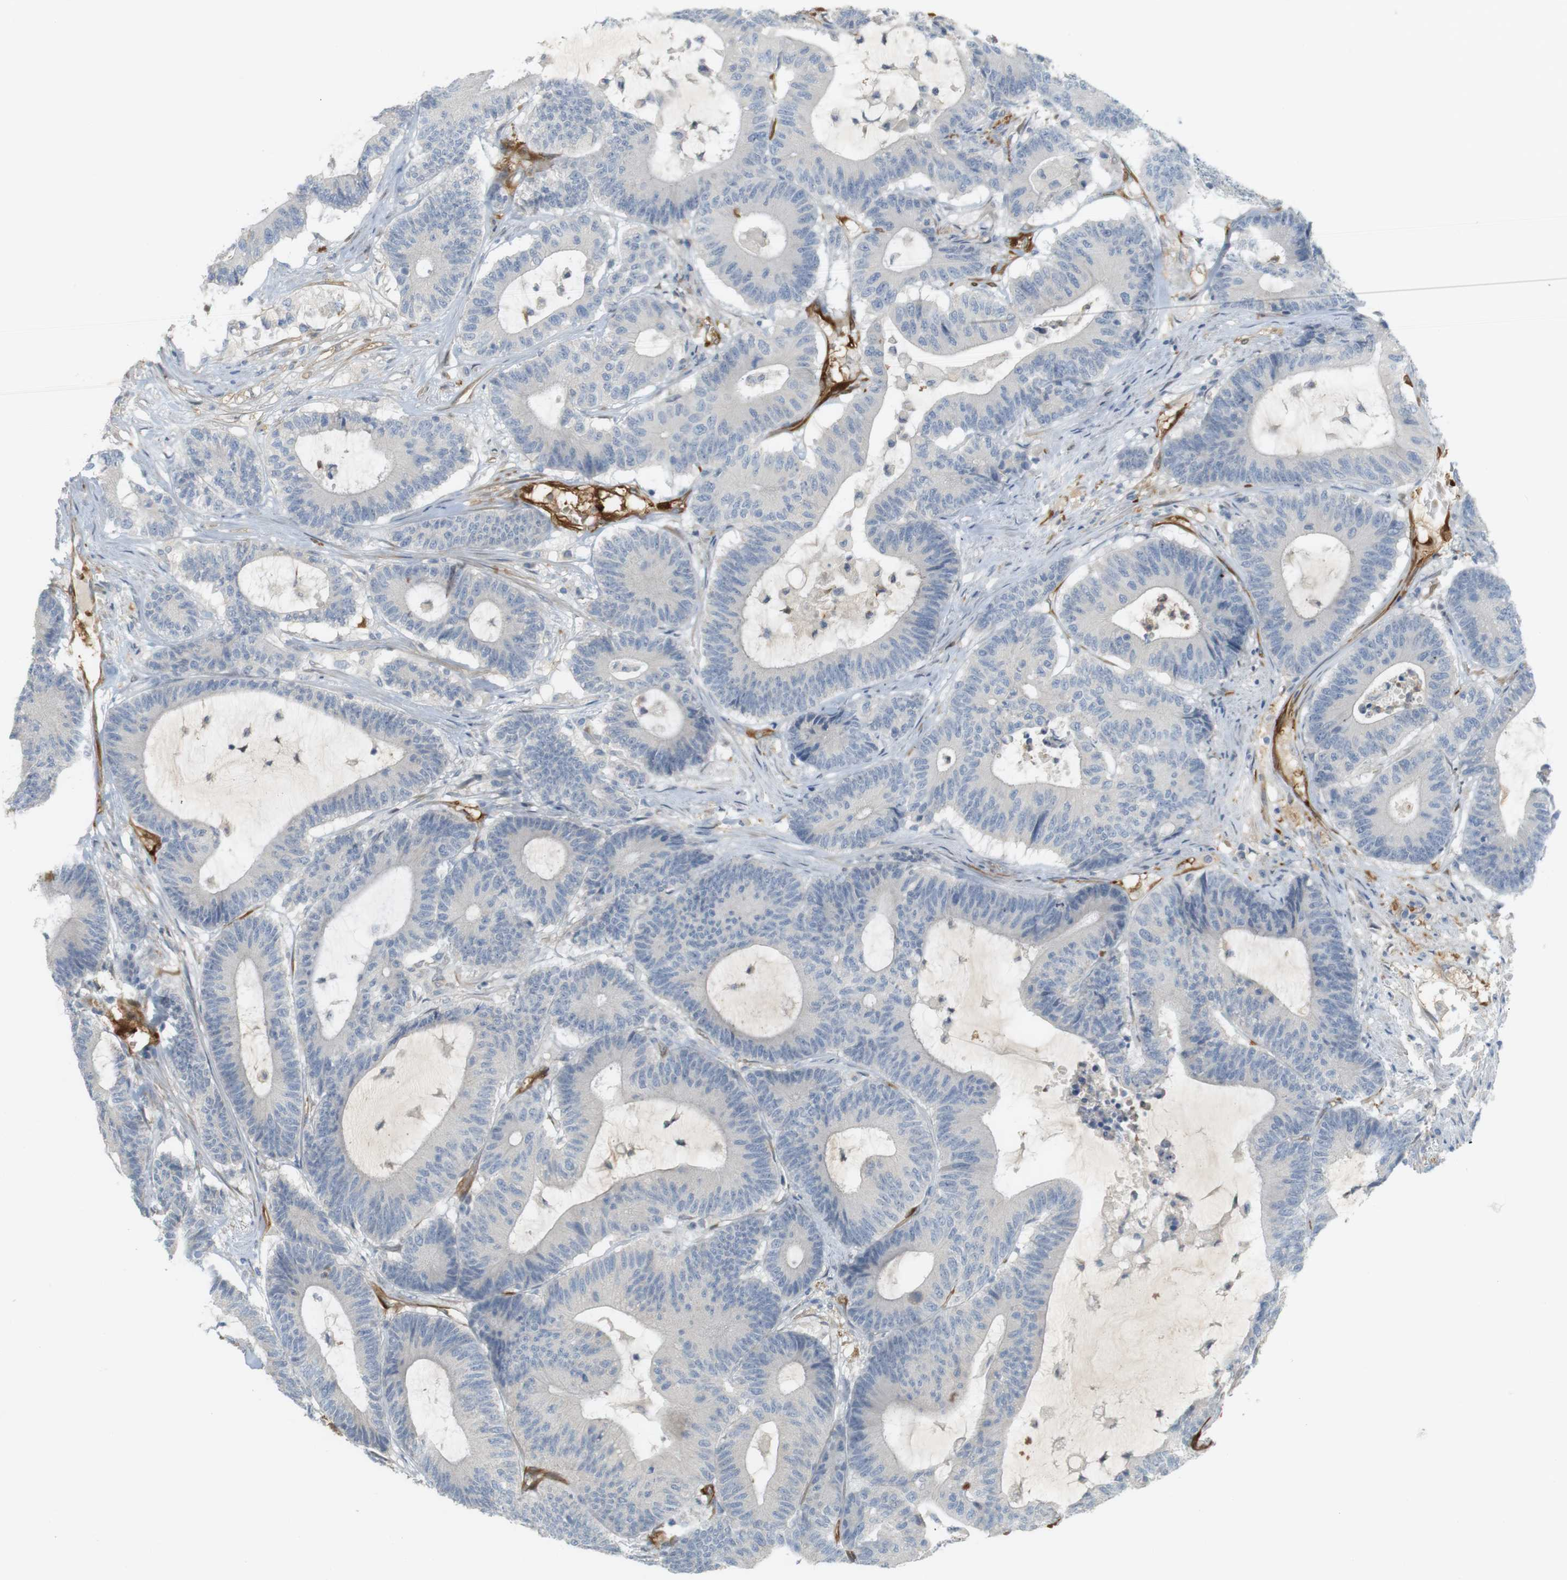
{"staining": {"intensity": "negative", "quantity": "none", "location": "none"}, "tissue": "colorectal cancer", "cell_type": "Tumor cells", "image_type": "cancer", "snomed": [{"axis": "morphology", "description": "Adenocarcinoma, NOS"}, {"axis": "topography", "description": "Colon"}], "caption": "This is a histopathology image of IHC staining of colorectal adenocarcinoma, which shows no positivity in tumor cells.", "gene": "PDE3A", "patient": {"sex": "female", "age": 84}}